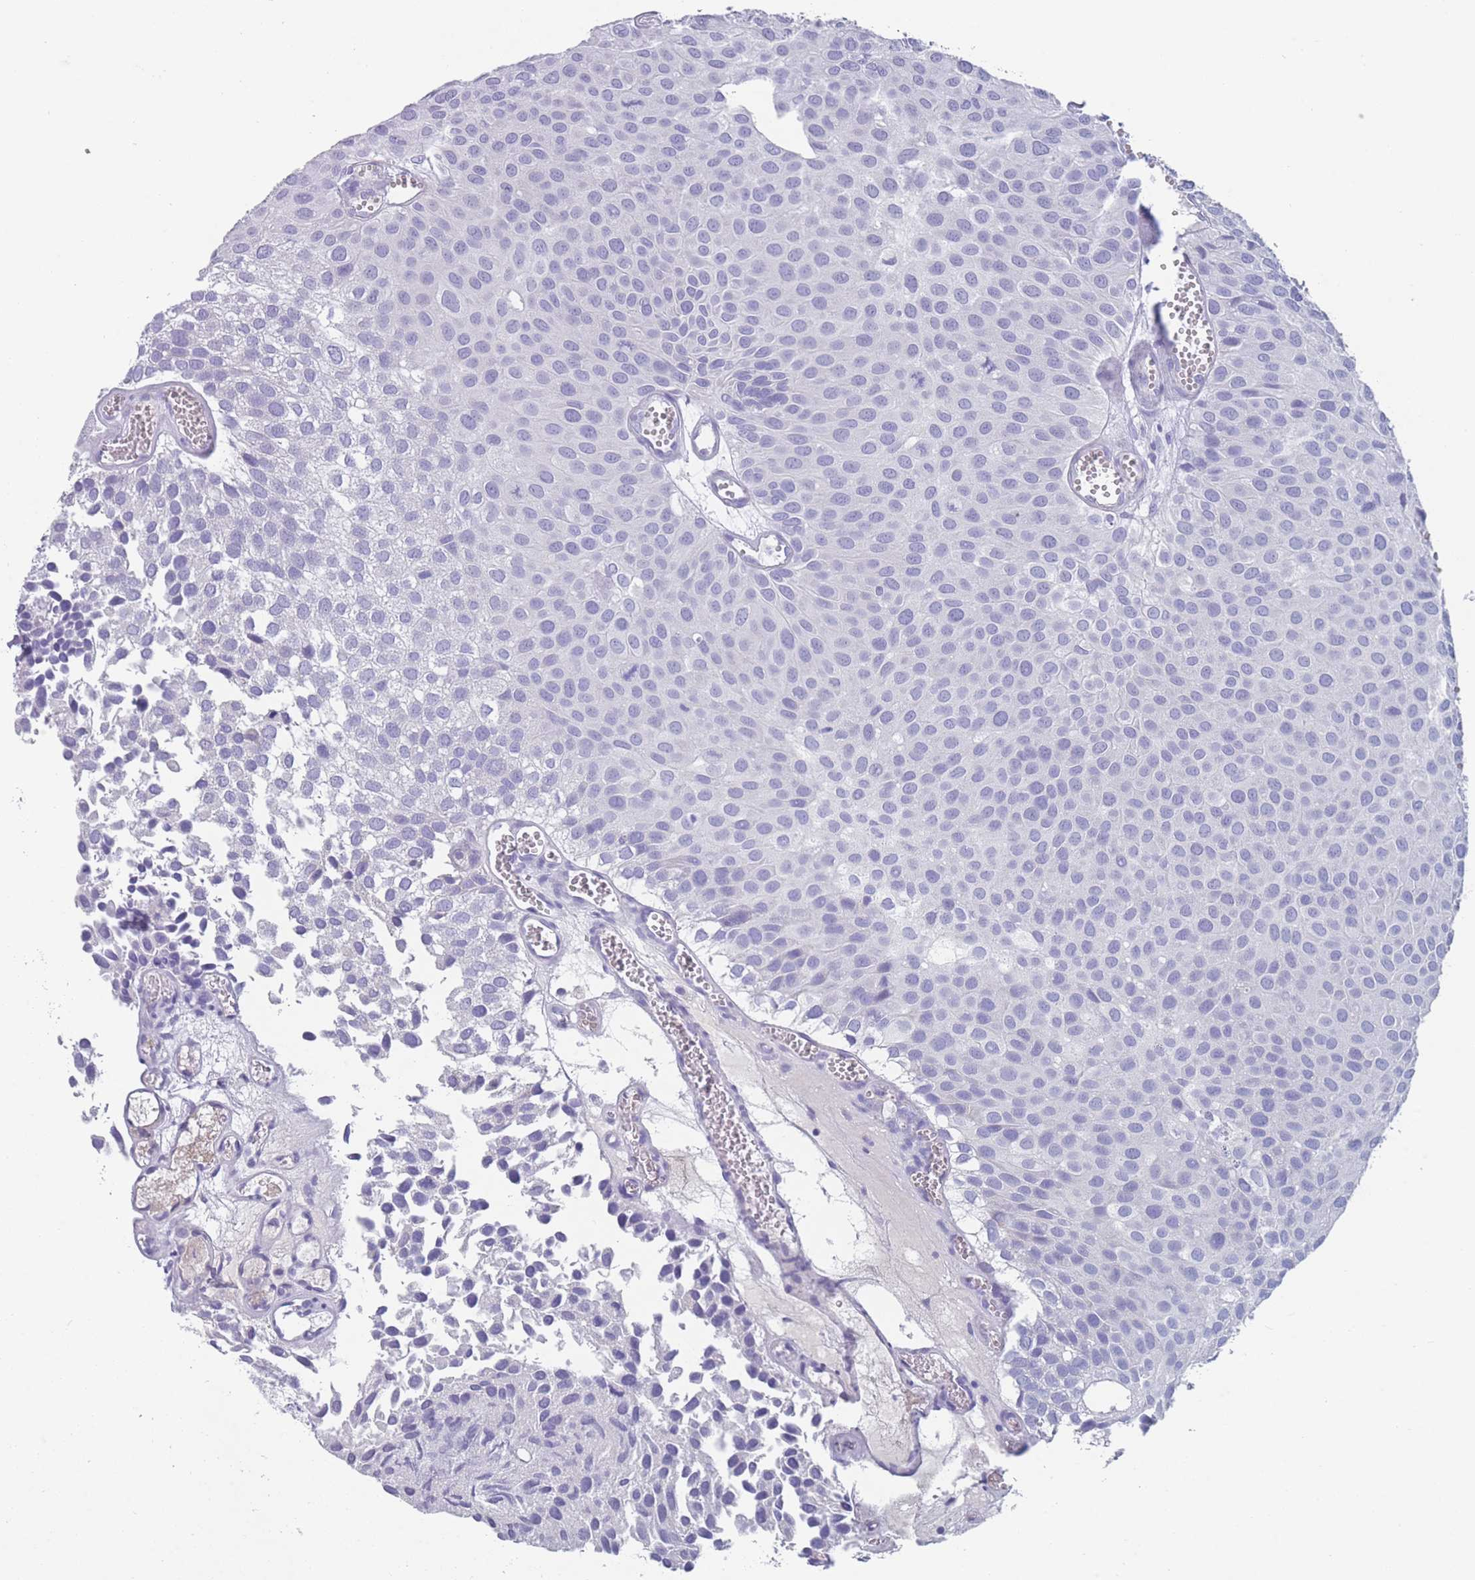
{"staining": {"intensity": "negative", "quantity": "none", "location": "none"}, "tissue": "urothelial cancer", "cell_type": "Tumor cells", "image_type": "cancer", "snomed": [{"axis": "morphology", "description": "Urothelial carcinoma, Low grade"}, {"axis": "topography", "description": "Urinary bladder"}], "caption": "Protein analysis of urothelial cancer displays no significant staining in tumor cells. (Brightfield microscopy of DAB (3,3'-diaminobenzidine) immunohistochemistry (IHC) at high magnification).", "gene": "ST8SIA5", "patient": {"sex": "male", "age": 88}}